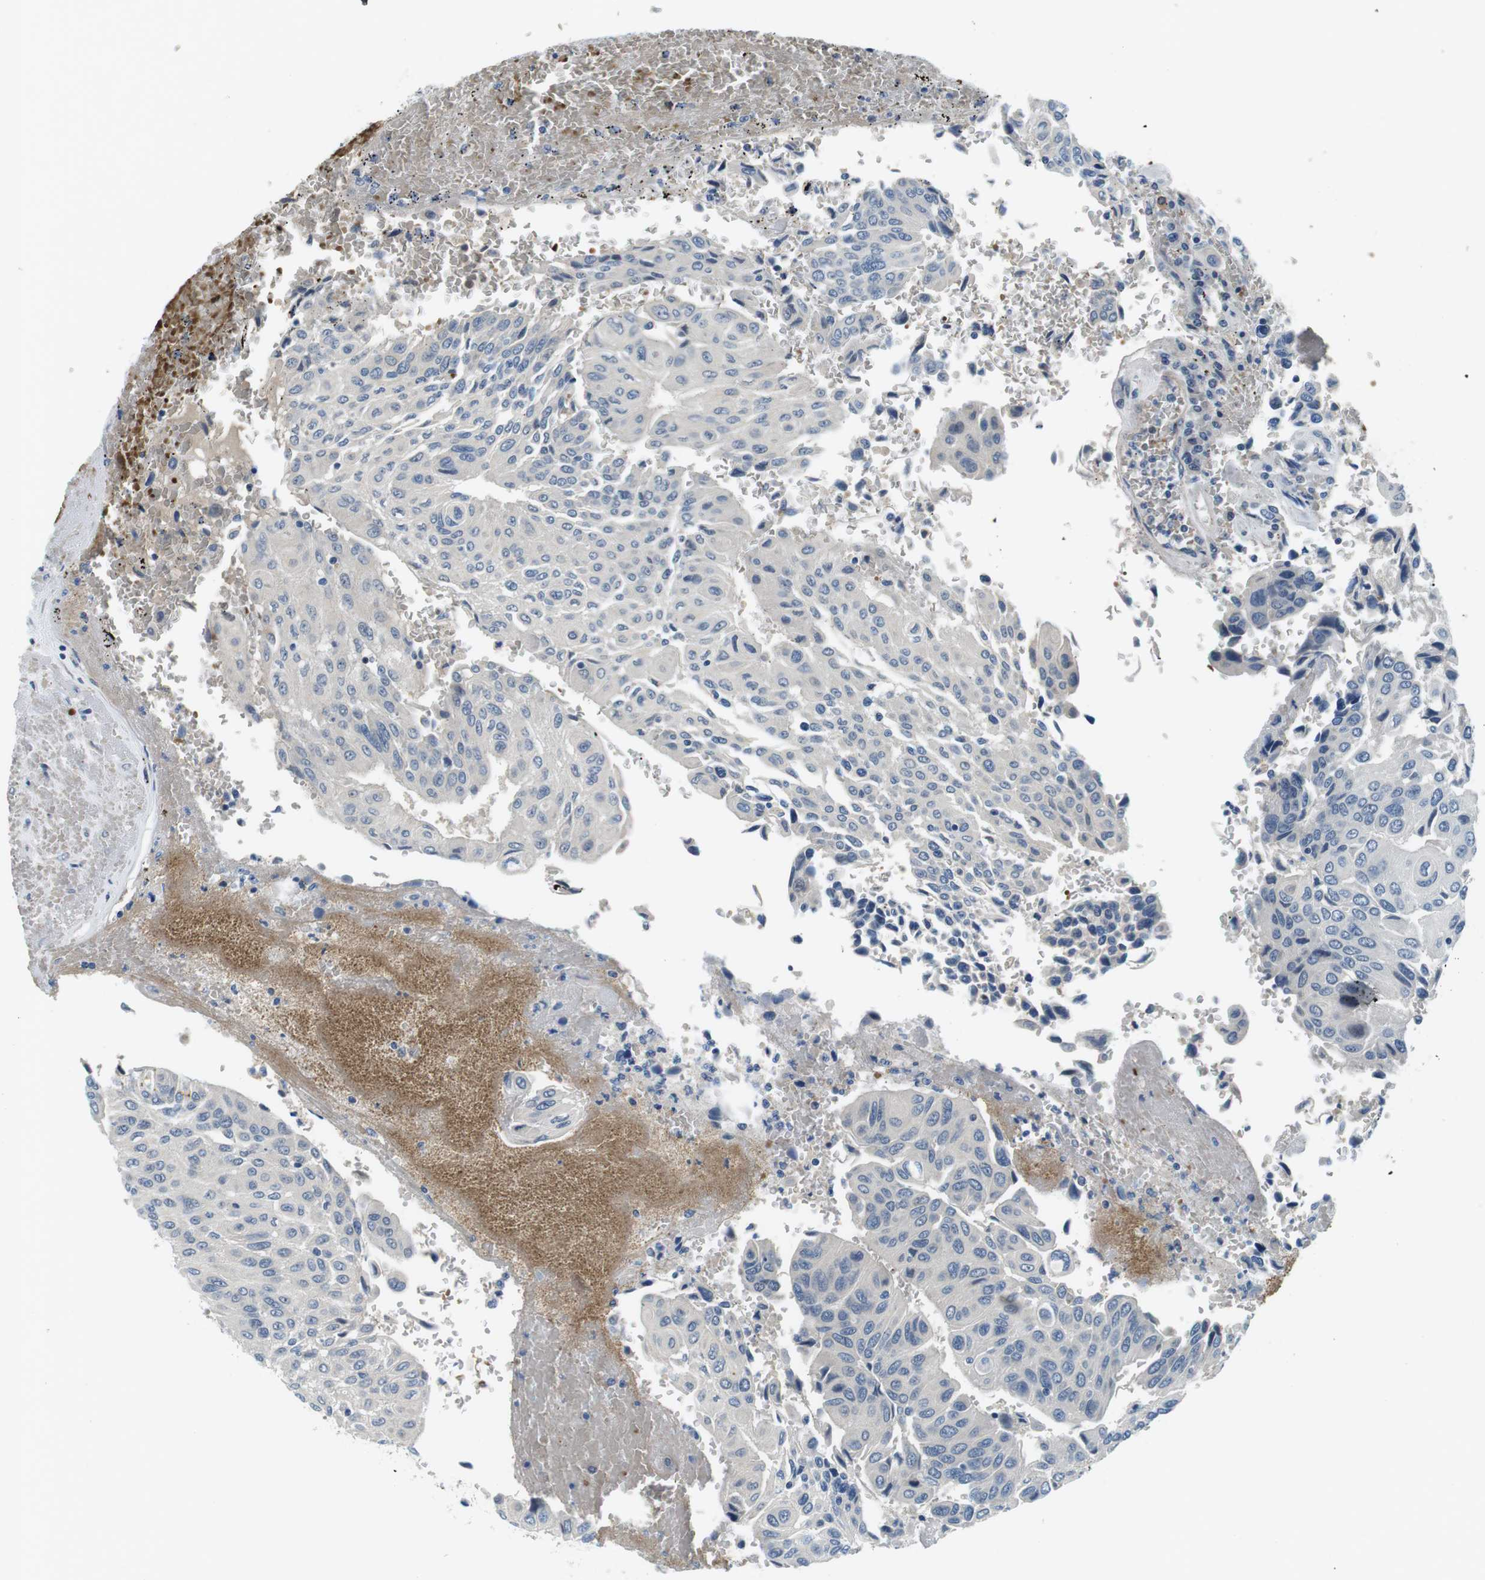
{"staining": {"intensity": "negative", "quantity": "none", "location": "none"}, "tissue": "urothelial cancer", "cell_type": "Tumor cells", "image_type": "cancer", "snomed": [{"axis": "morphology", "description": "Urothelial carcinoma, High grade"}, {"axis": "topography", "description": "Urinary bladder"}], "caption": "This is a image of IHC staining of urothelial cancer, which shows no staining in tumor cells.", "gene": "WSCD1", "patient": {"sex": "male", "age": 66}}